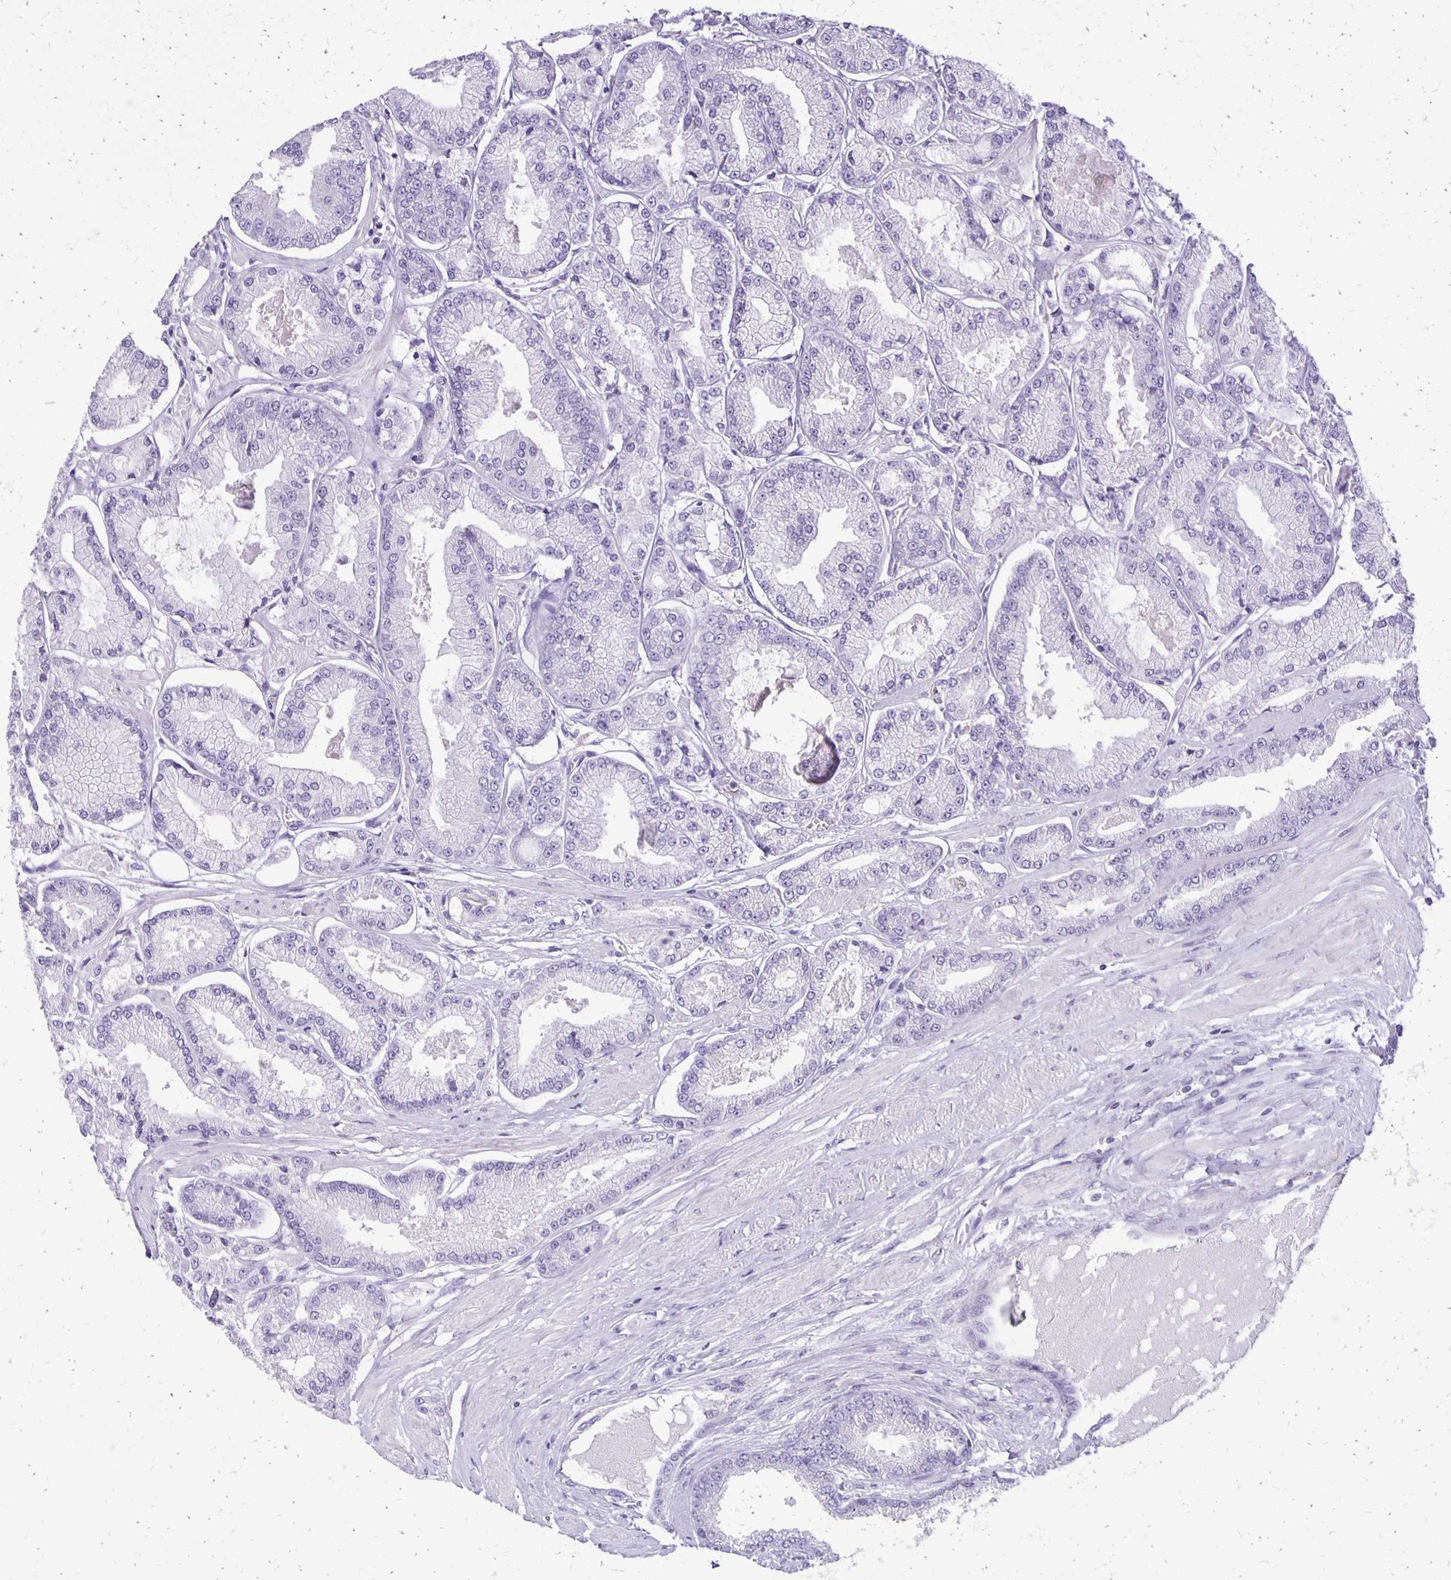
{"staining": {"intensity": "negative", "quantity": "none", "location": "none"}, "tissue": "prostate cancer", "cell_type": "Tumor cells", "image_type": "cancer", "snomed": [{"axis": "morphology", "description": "Adenocarcinoma, Low grade"}, {"axis": "topography", "description": "Prostate"}], "caption": "Tumor cells show no significant protein positivity in prostate cancer. Brightfield microscopy of IHC stained with DAB (brown) and hematoxylin (blue), captured at high magnification.", "gene": "ANKRD45", "patient": {"sex": "male", "age": 55}}